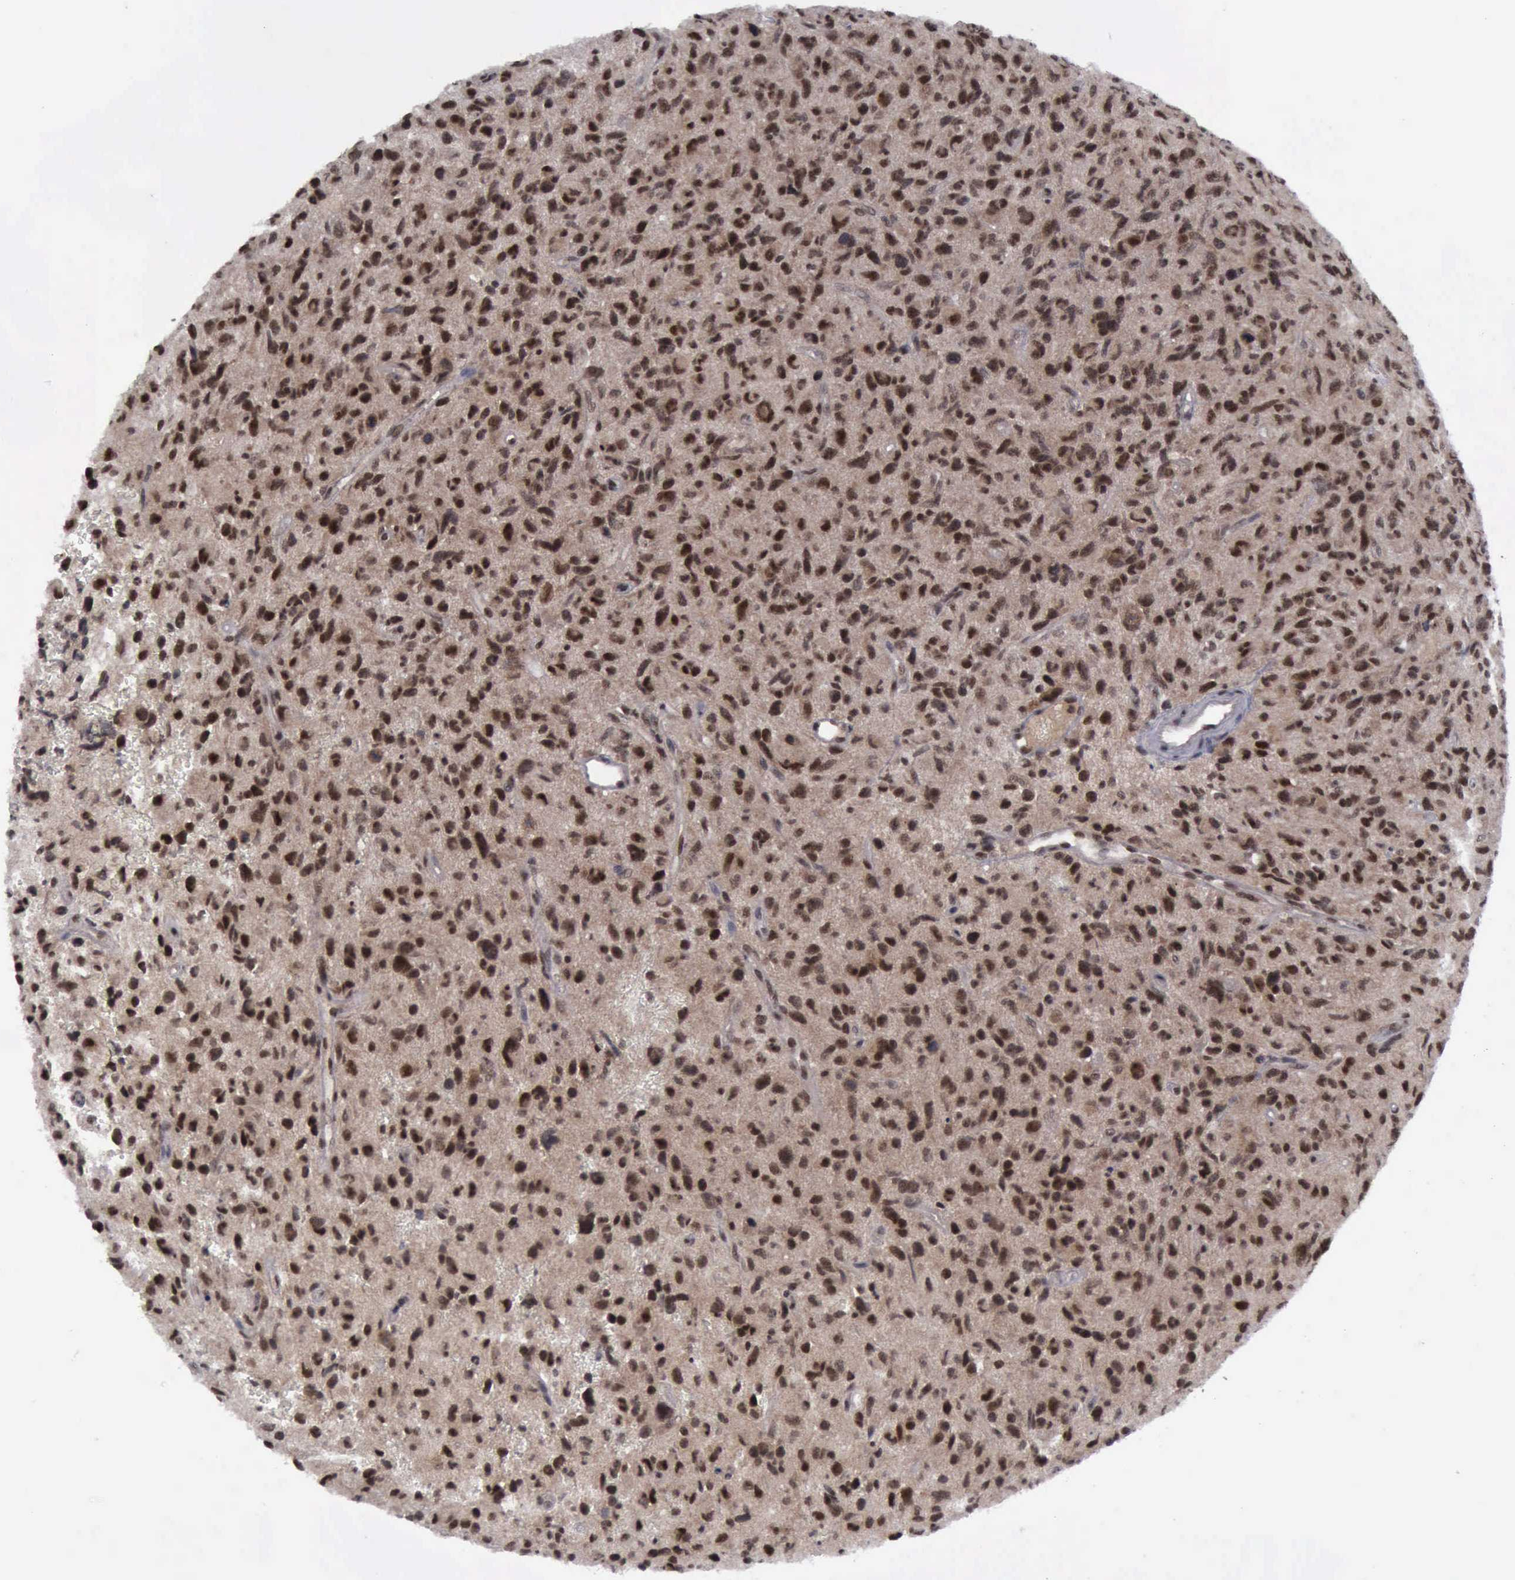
{"staining": {"intensity": "strong", "quantity": ">75%", "location": "cytoplasmic/membranous,nuclear"}, "tissue": "glioma", "cell_type": "Tumor cells", "image_type": "cancer", "snomed": [{"axis": "morphology", "description": "Glioma, malignant, High grade"}, {"axis": "topography", "description": "Brain"}], "caption": "DAB (3,3'-diaminobenzidine) immunohistochemical staining of malignant high-grade glioma exhibits strong cytoplasmic/membranous and nuclear protein expression in approximately >75% of tumor cells.", "gene": "ATM", "patient": {"sex": "female", "age": 60}}